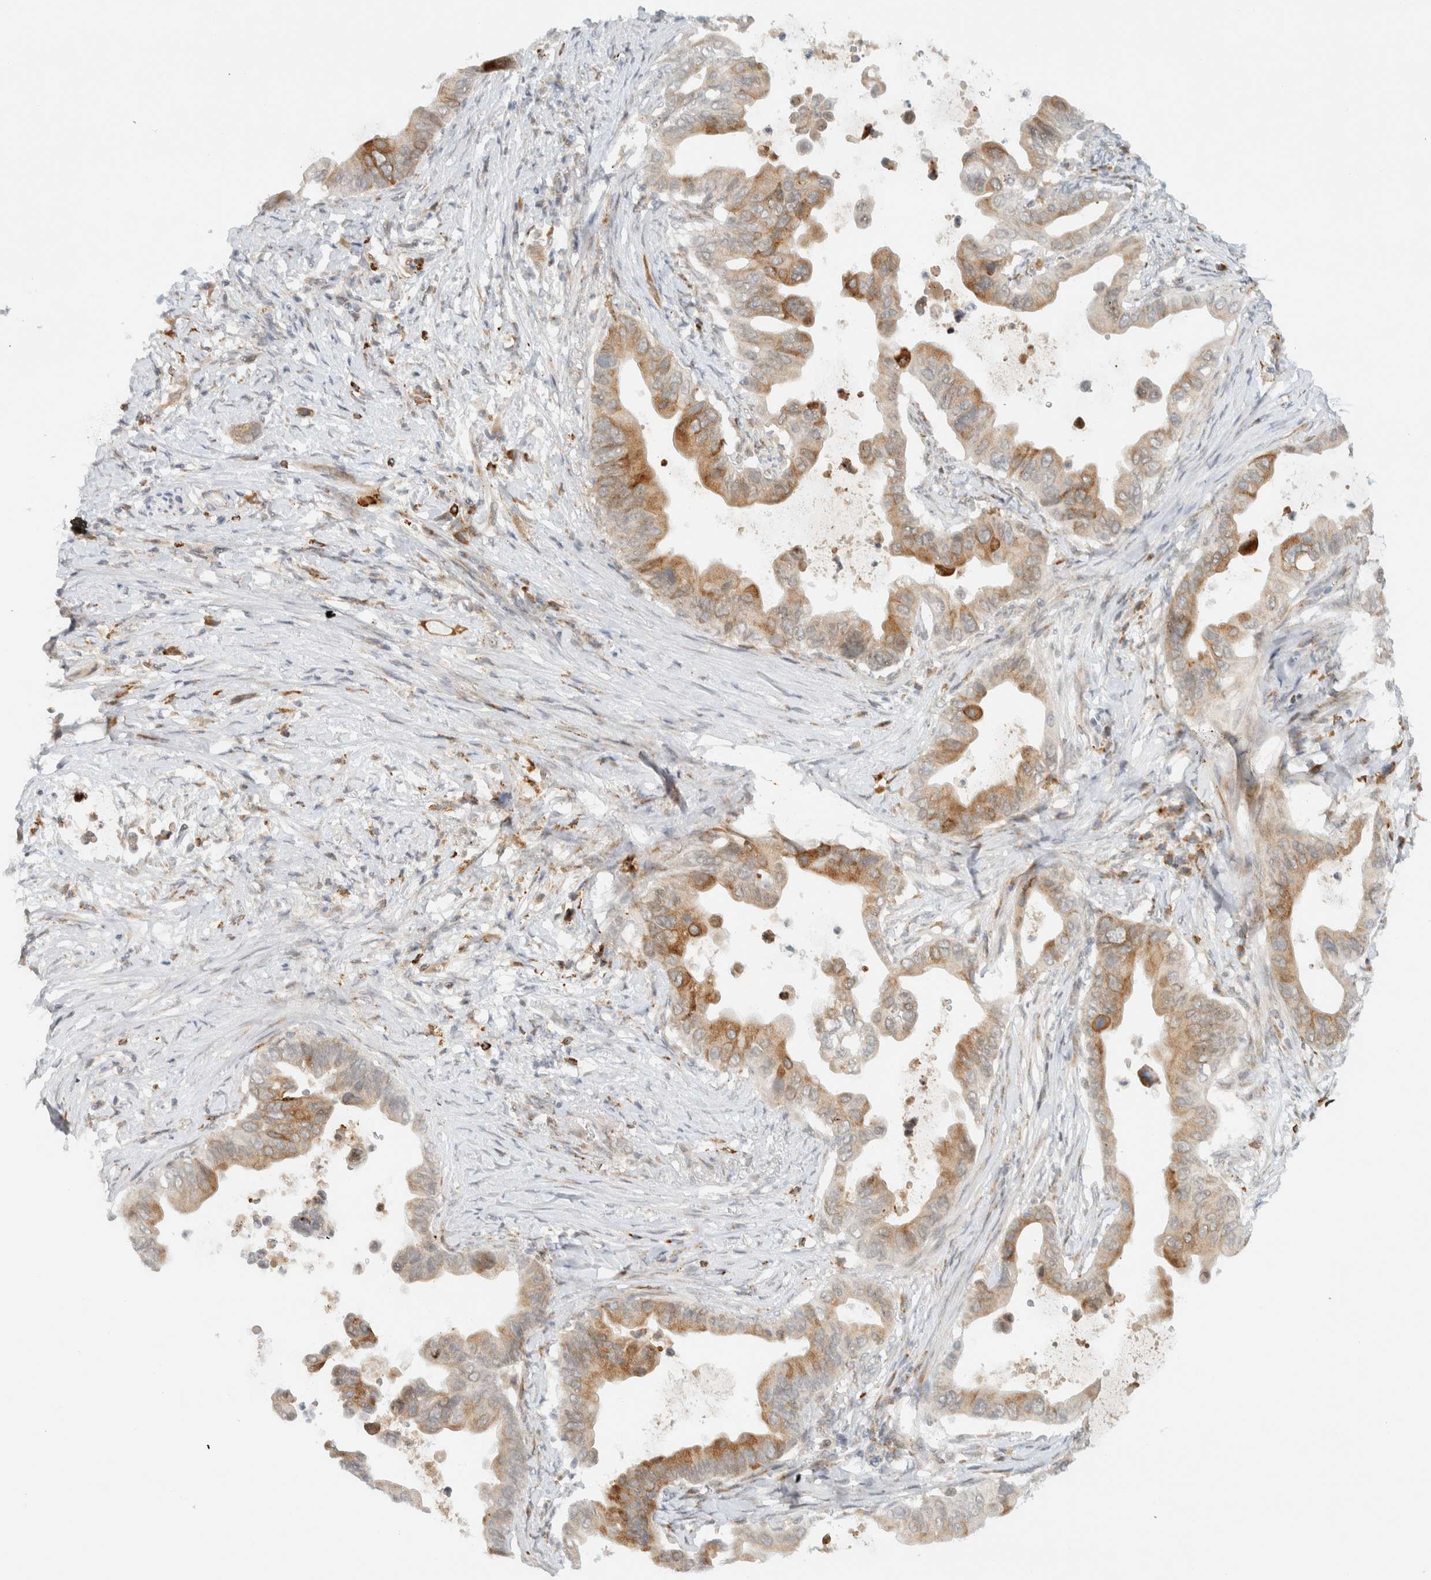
{"staining": {"intensity": "moderate", "quantity": ">75%", "location": "cytoplasmic/membranous"}, "tissue": "pancreatic cancer", "cell_type": "Tumor cells", "image_type": "cancer", "snomed": [{"axis": "morphology", "description": "Adenocarcinoma, NOS"}, {"axis": "topography", "description": "Pancreas"}], "caption": "This micrograph demonstrates IHC staining of human pancreatic cancer, with medium moderate cytoplasmic/membranous staining in about >75% of tumor cells.", "gene": "ITPRID1", "patient": {"sex": "female", "age": 72}}